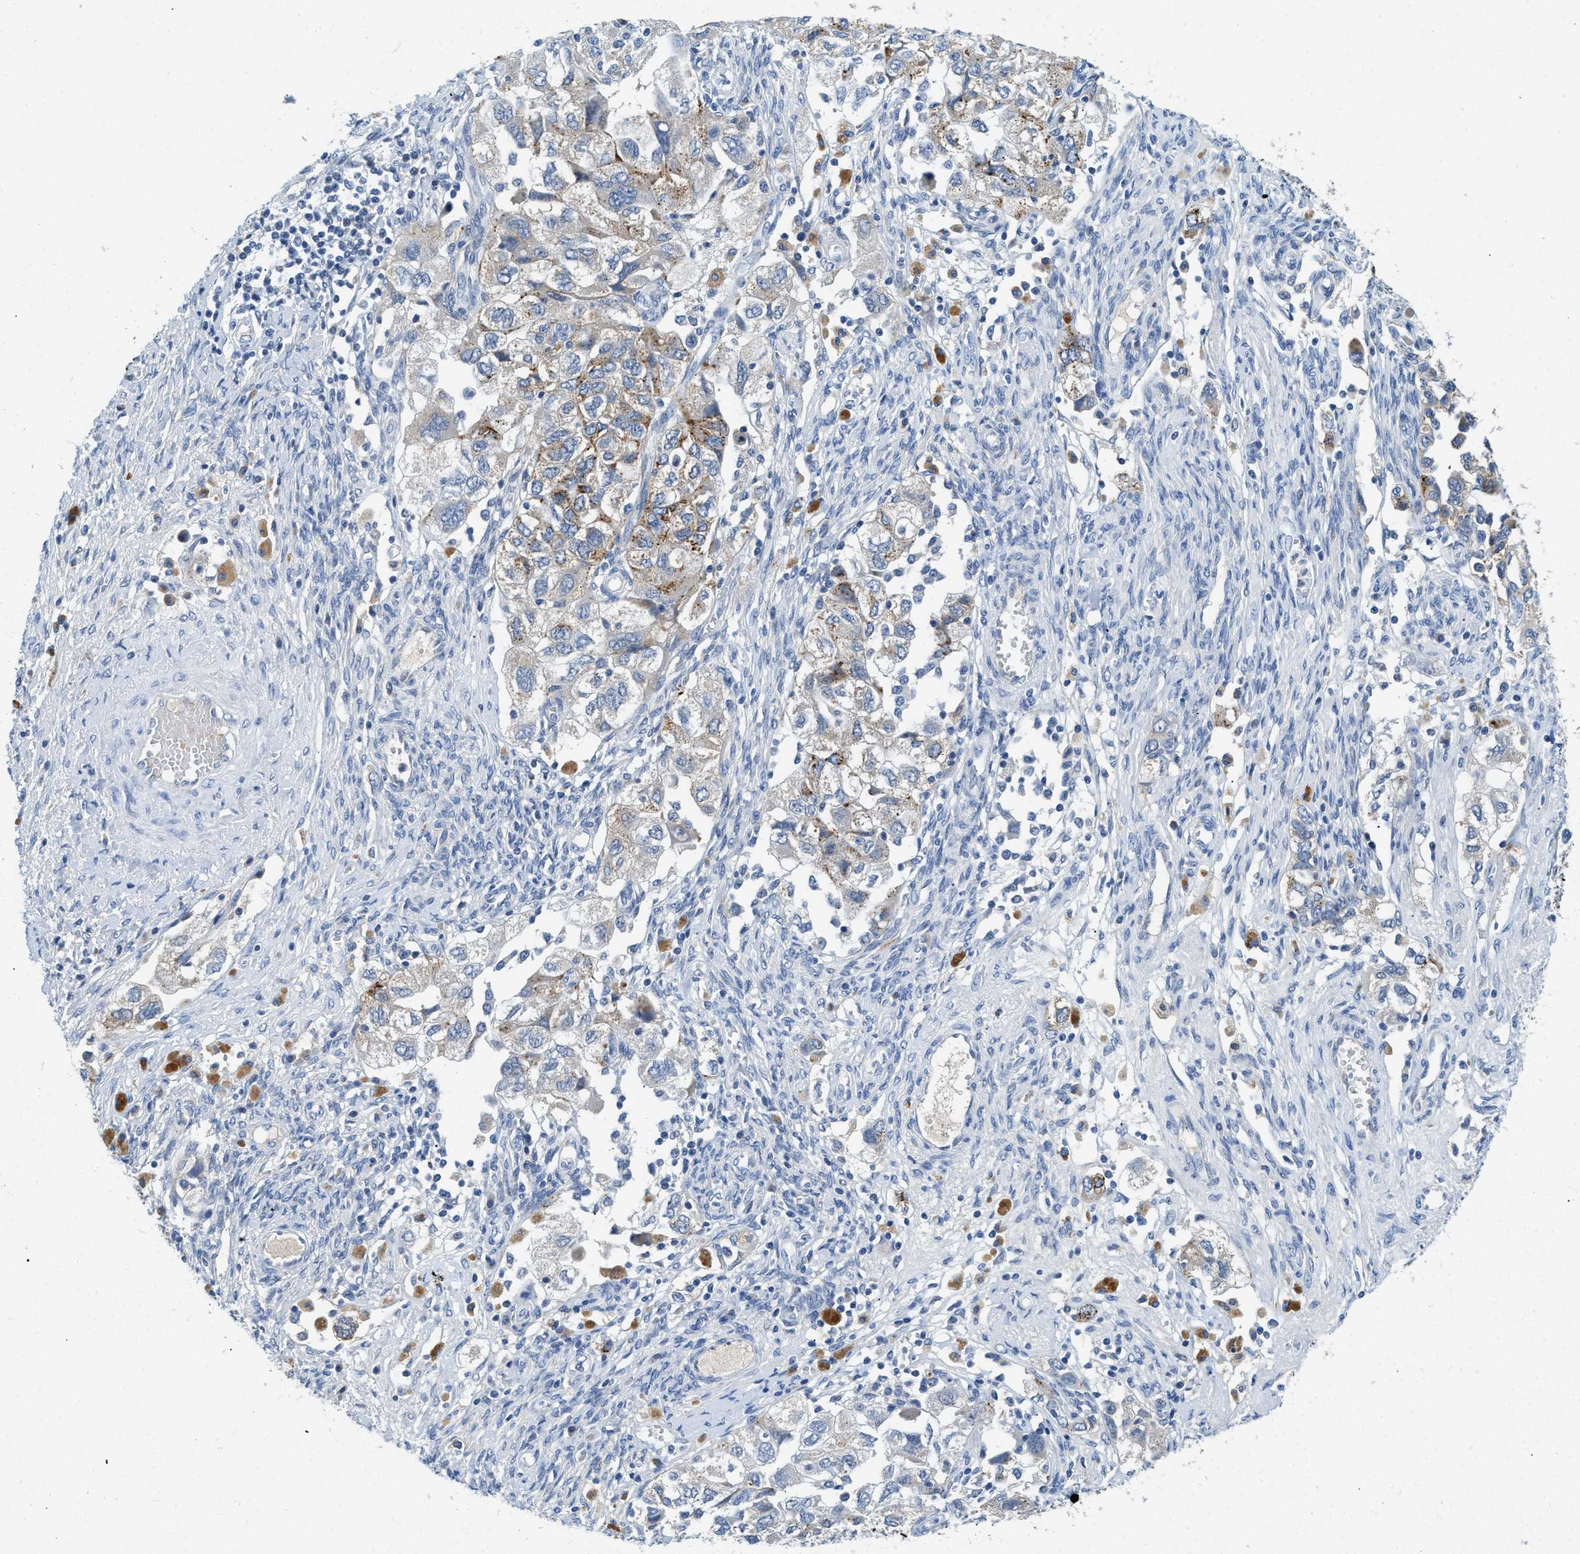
{"staining": {"intensity": "moderate", "quantity": "<25%", "location": "cytoplasmic/membranous"}, "tissue": "ovarian cancer", "cell_type": "Tumor cells", "image_type": "cancer", "snomed": [{"axis": "morphology", "description": "Carcinoma, NOS"}, {"axis": "morphology", "description": "Cystadenocarcinoma, serous, NOS"}, {"axis": "topography", "description": "Ovary"}], "caption": "High-magnification brightfield microscopy of carcinoma (ovarian) stained with DAB (brown) and counterstained with hematoxylin (blue). tumor cells exhibit moderate cytoplasmic/membranous expression is seen in approximately<25% of cells.", "gene": "TSPAN3", "patient": {"sex": "female", "age": 69}}